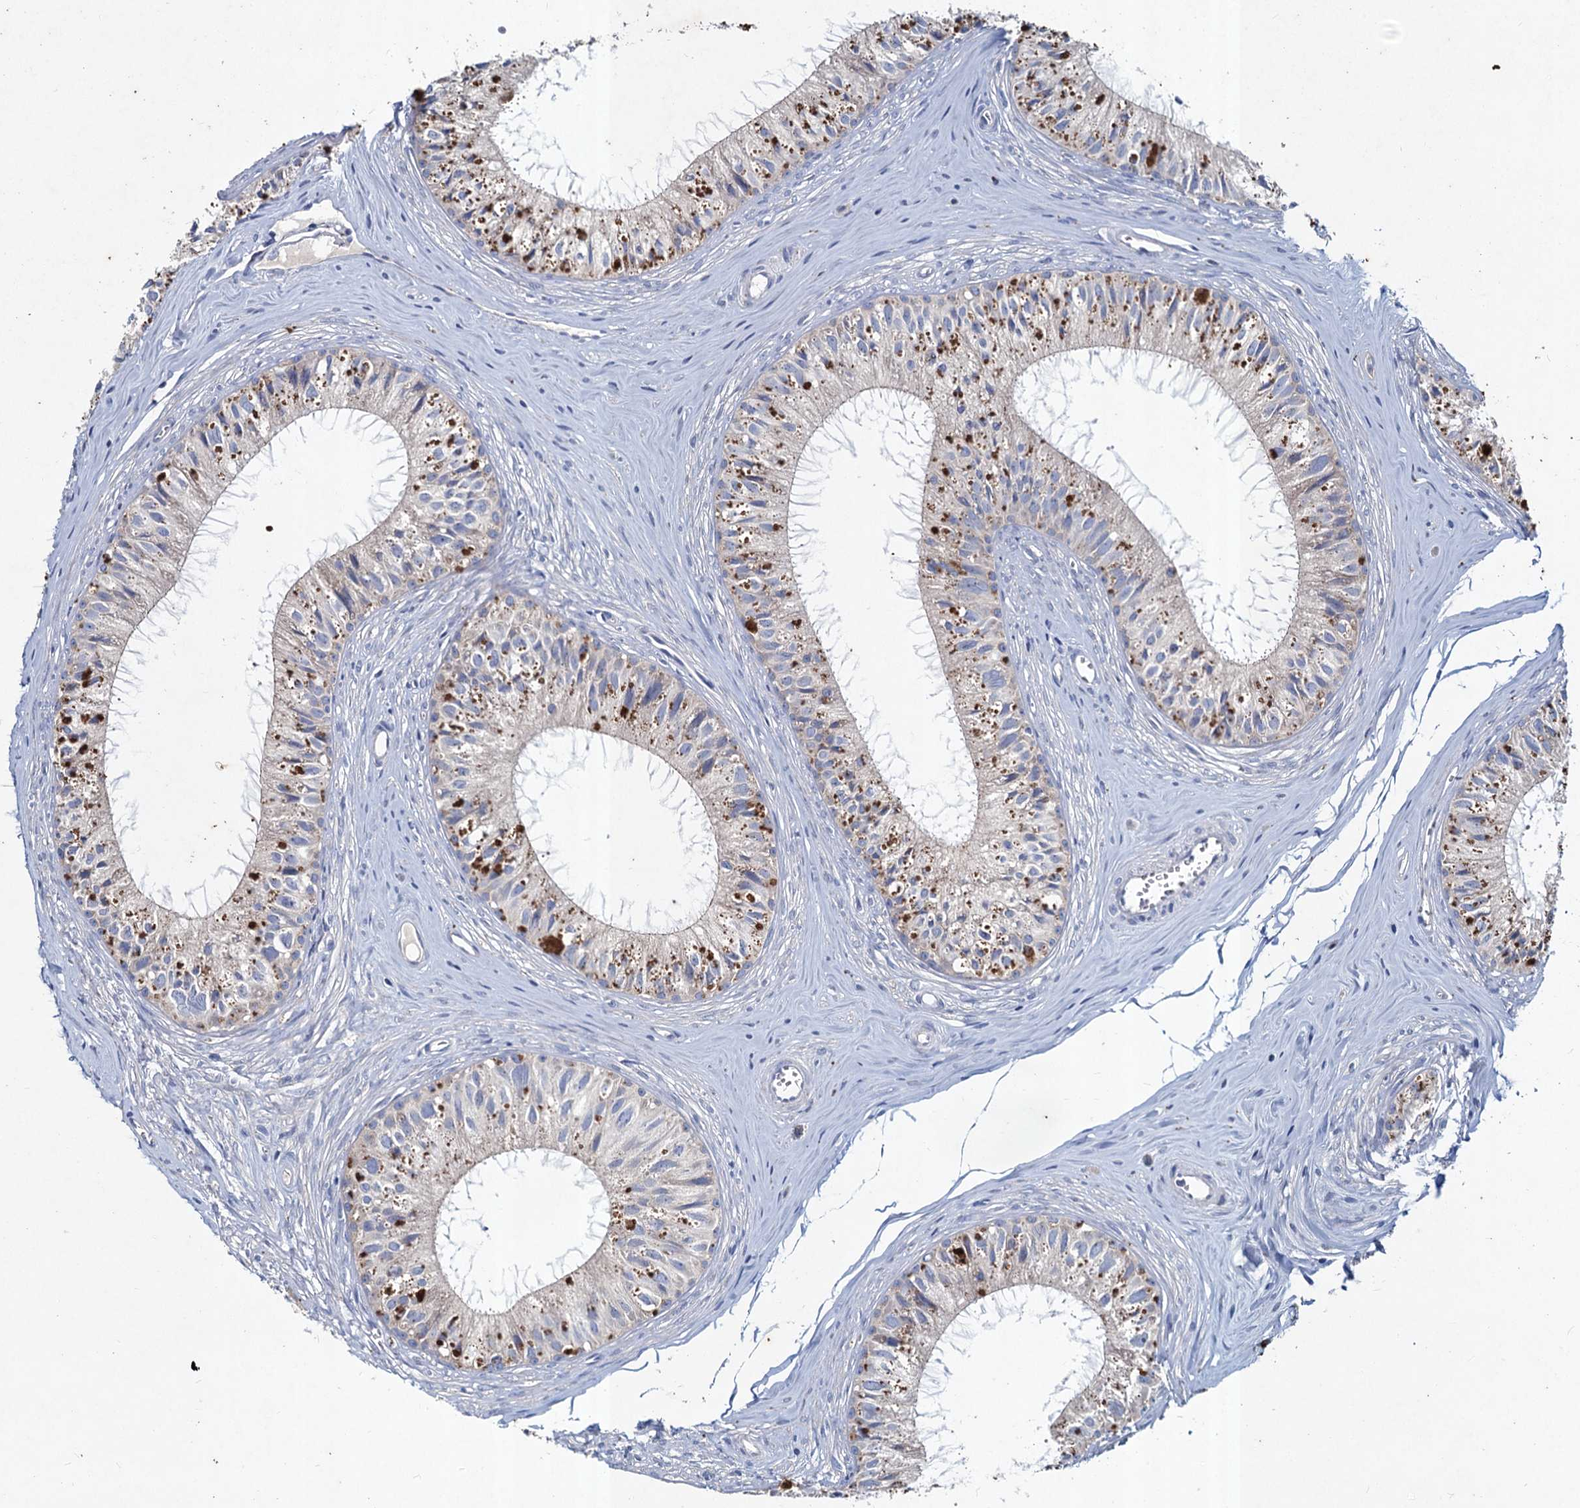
{"staining": {"intensity": "moderate", "quantity": "25%-75%", "location": "cytoplasmic/membranous"}, "tissue": "epididymis", "cell_type": "Glandular cells", "image_type": "normal", "snomed": [{"axis": "morphology", "description": "Normal tissue, NOS"}, {"axis": "topography", "description": "Epididymis"}], "caption": "Immunohistochemical staining of unremarkable human epididymis exhibits medium levels of moderate cytoplasmic/membranous positivity in approximately 25%-75% of glandular cells.", "gene": "TMX2", "patient": {"sex": "male", "age": 36}}